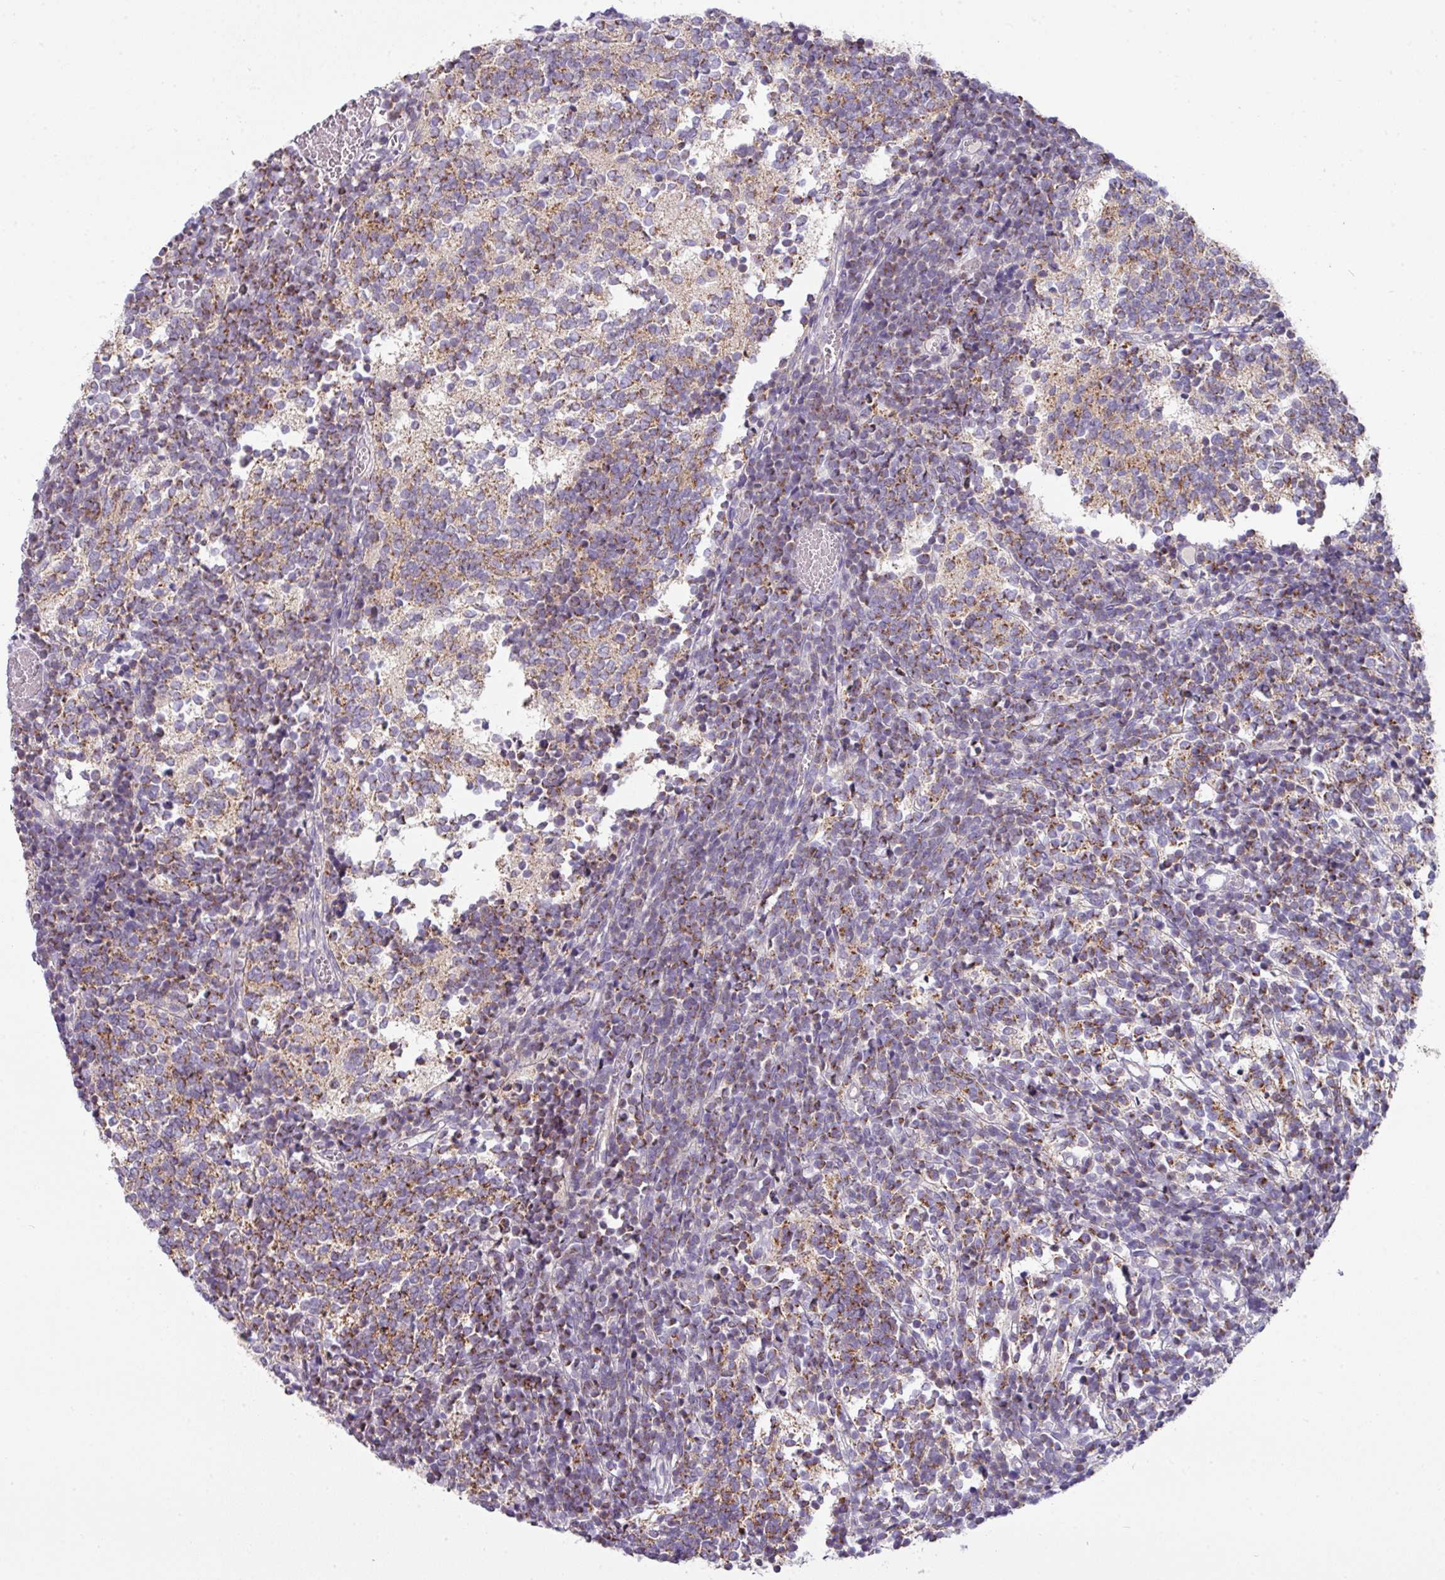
{"staining": {"intensity": "moderate", "quantity": "25%-75%", "location": "cytoplasmic/membranous"}, "tissue": "glioma", "cell_type": "Tumor cells", "image_type": "cancer", "snomed": [{"axis": "morphology", "description": "Glioma, malignant, Low grade"}, {"axis": "topography", "description": "Brain"}], "caption": "Malignant glioma (low-grade) stained for a protein demonstrates moderate cytoplasmic/membranous positivity in tumor cells. The protein of interest is stained brown, and the nuclei are stained in blue (DAB IHC with brightfield microscopy, high magnification).", "gene": "TRAPPC1", "patient": {"sex": "female", "age": 1}}